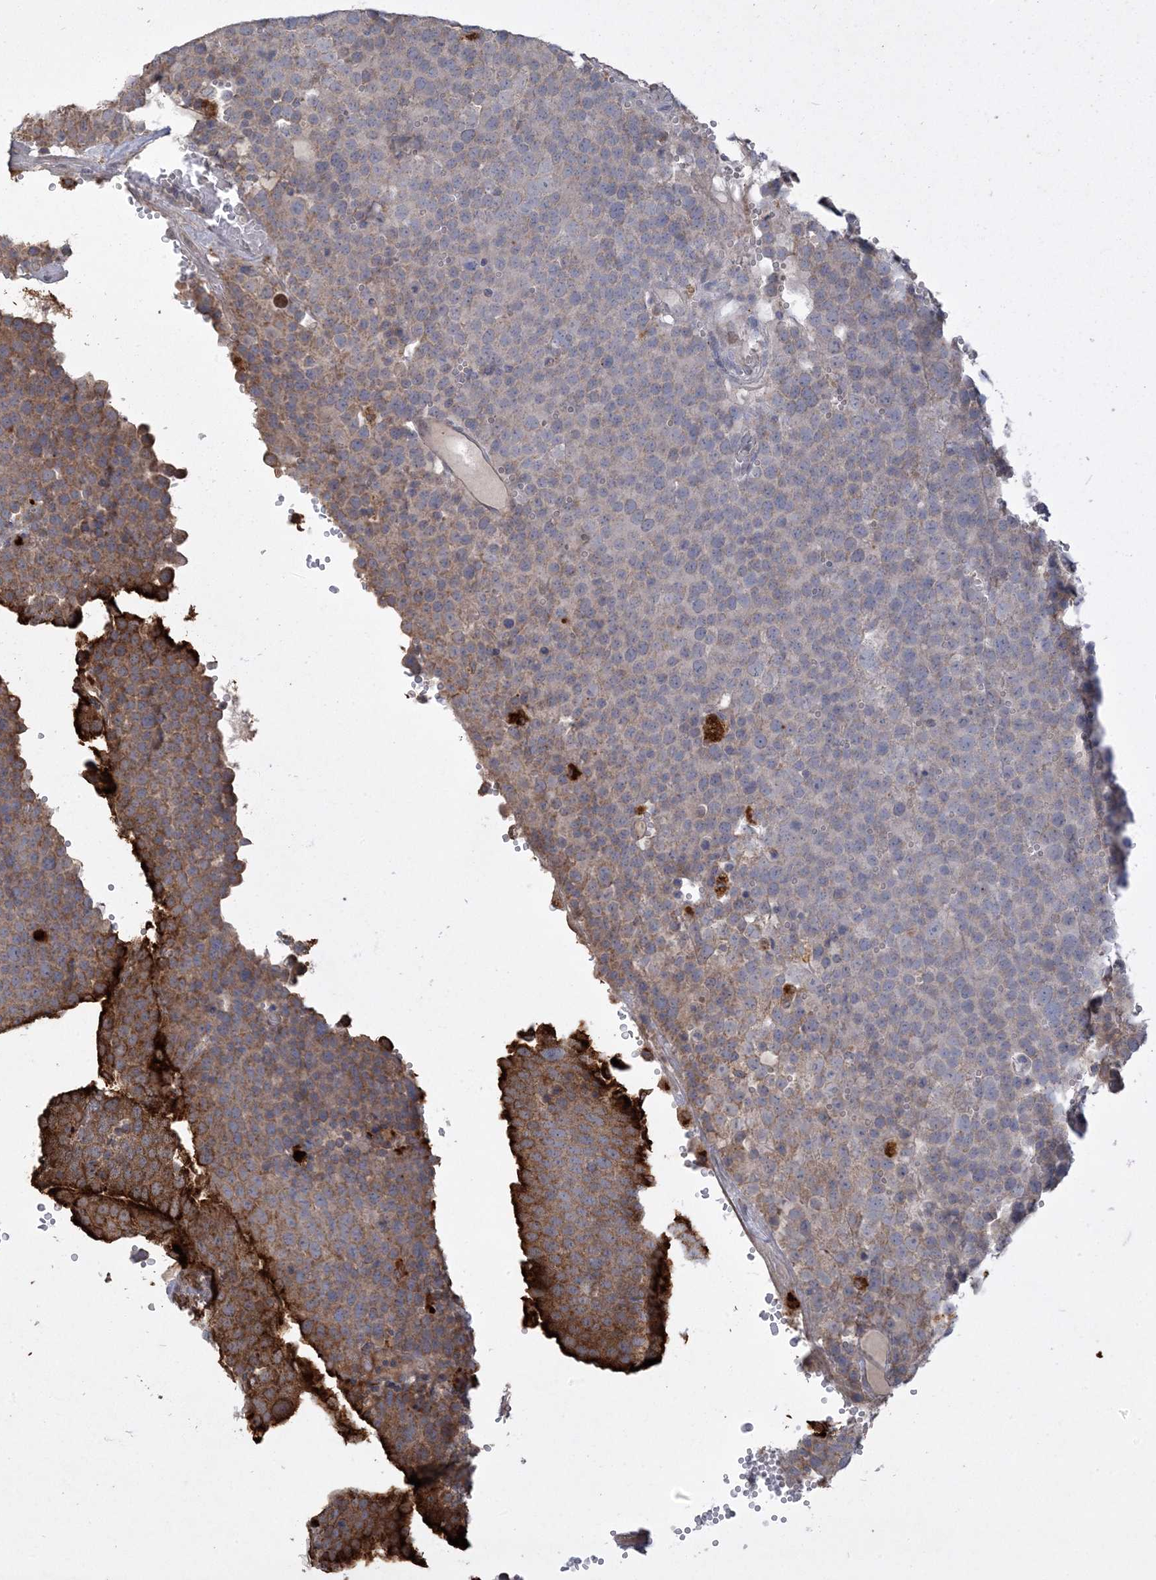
{"staining": {"intensity": "moderate", "quantity": "<25%", "location": "cytoplasmic/membranous"}, "tissue": "testis cancer", "cell_type": "Tumor cells", "image_type": "cancer", "snomed": [{"axis": "morphology", "description": "Seminoma, NOS"}, {"axis": "topography", "description": "Testis"}], "caption": "A brown stain highlights moderate cytoplasmic/membranous positivity of a protein in testis cancer (seminoma) tumor cells.", "gene": "LTN1", "patient": {"sex": "male", "age": 71}}